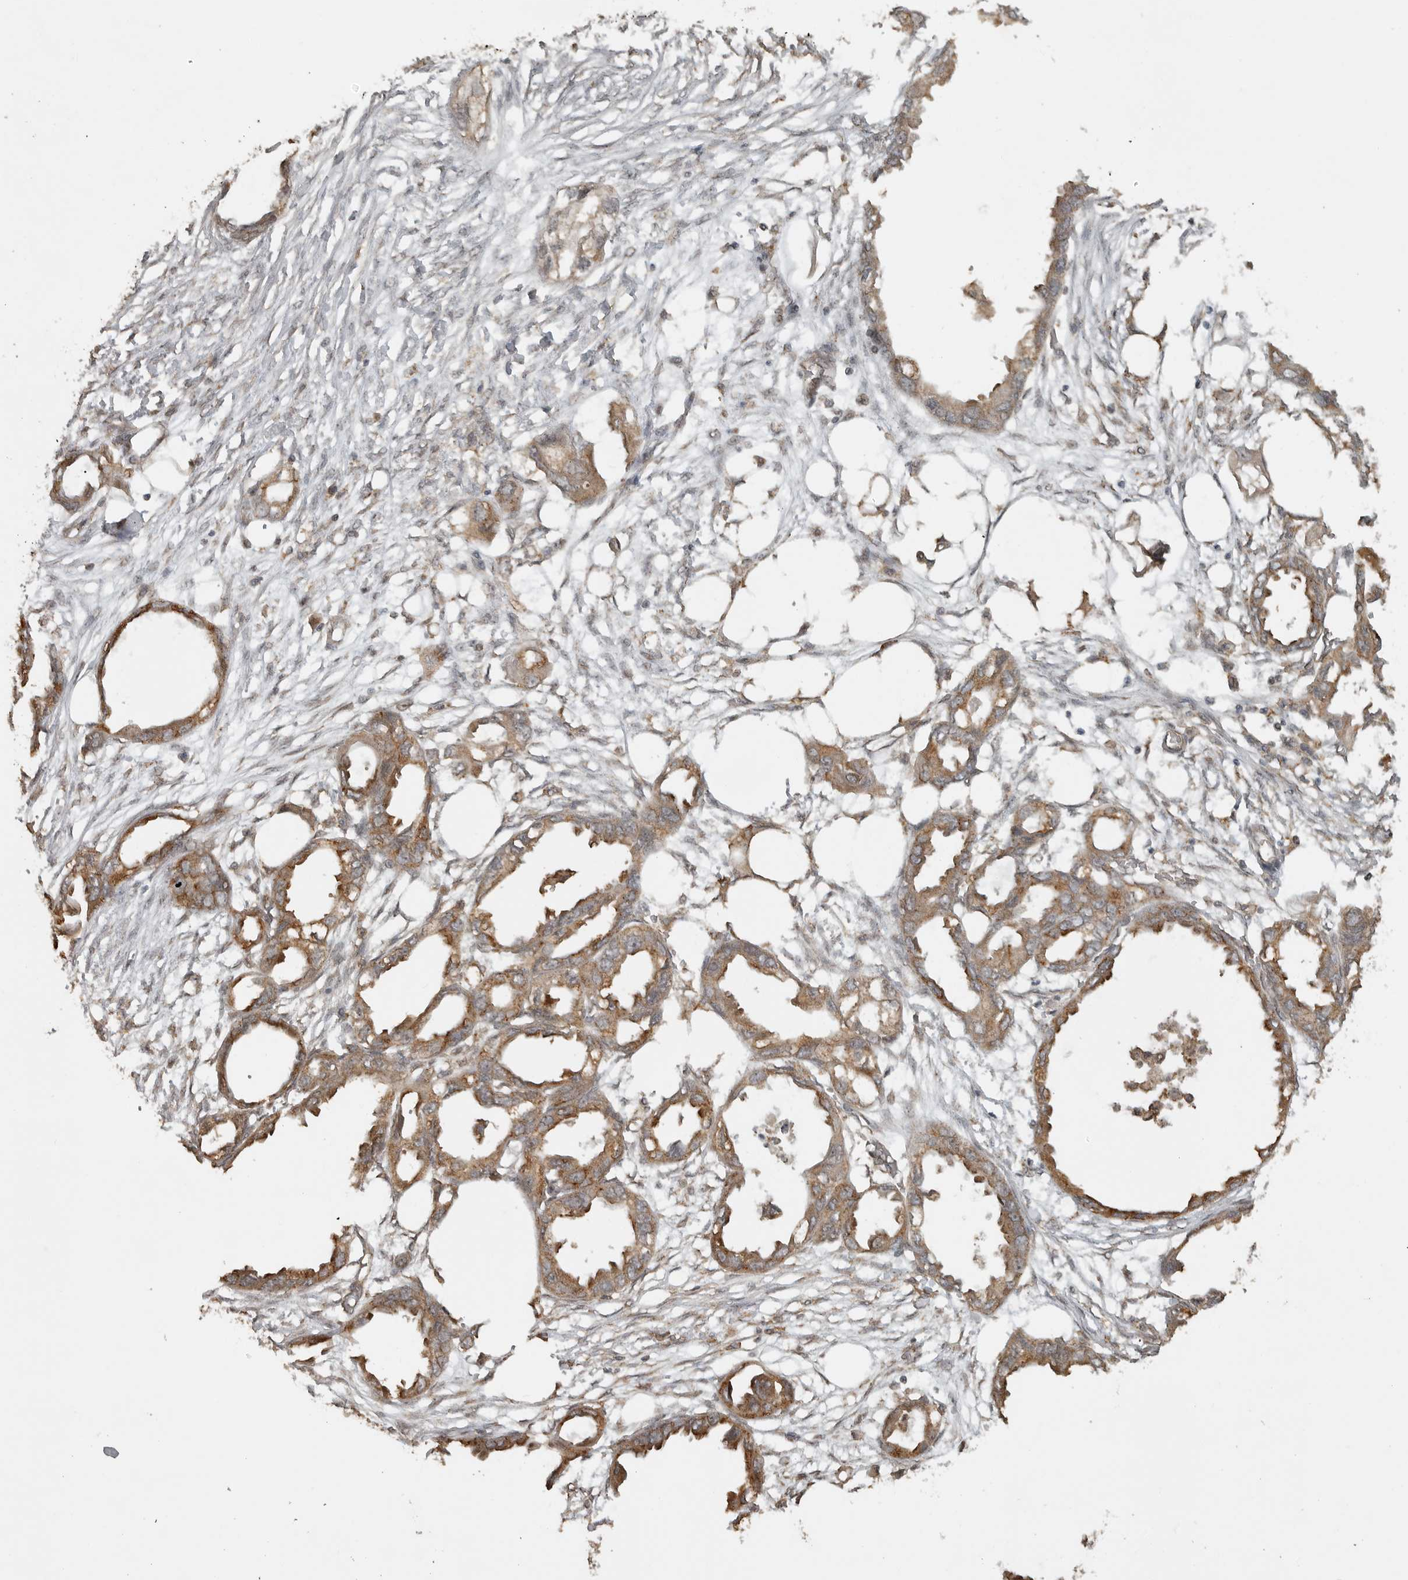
{"staining": {"intensity": "moderate", "quantity": ">75%", "location": "cytoplasmic/membranous"}, "tissue": "endometrial cancer", "cell_type": "Tumor cells", "image_type": "cancer", "snomed": [{"axis": "morphology", "description": "Adenocarcinoma, NOS"}, {"axis": "morphology", "description": "Adenocarcinoma, metastatic, NOS"}, {"axis": "topography", "description": "Adipose tissue"}, {"axis": "topography", "description": "Endometrium"}], "caption": "The photomicrograph exhibits staining of metastatic adenocarcinoma (endometrial), revealing moderate cytoplasmic/membranous protein staining (brown color) within tumor cells.", "gene": "LLGL1", "patient": {"sex": "female", "age": 67}}